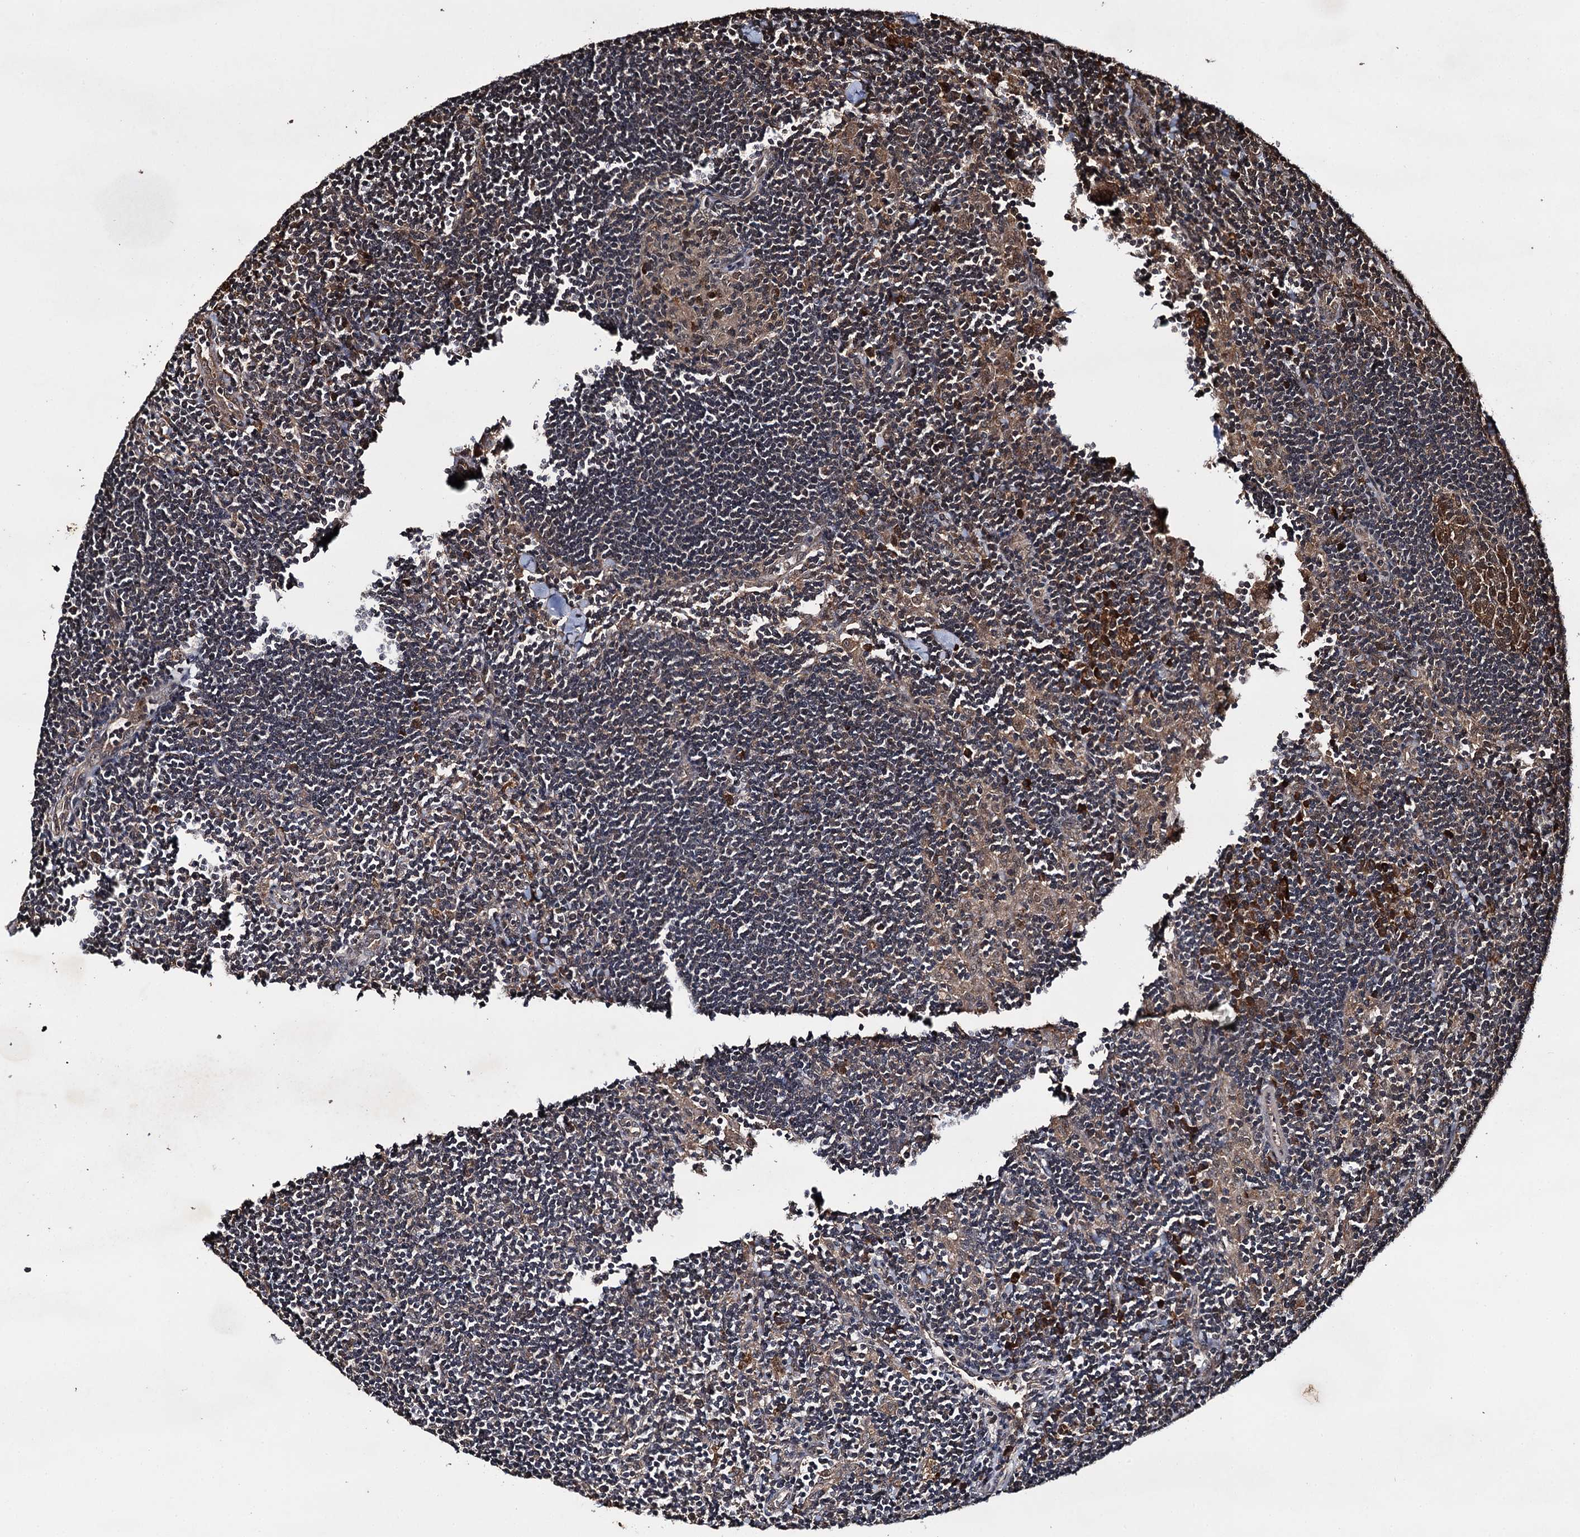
{"staining": {"intensity": "moderate", "quantity": "<25%", "location": "cytoplasmic/membranous"}, "tissue": "lymph node", "cell_type": "Germinal center cells", "image_type": "normal", "snomed": [{"axis": "morphology", "description": "Normal tissue, NOS"}, {"axis": "topography", "description": "Lymph node"}], "caption": "This image displays unremarkable lymph node stained with immunohistochemistry (IHC) to label a protein in brown. The cytoplasmic/membranous of germinal center cells show moderate positivity for the protein. Nuclei are counter-stained blue.", "gene": "SLC46A3", "patient": {"sex": "male", "age": 24}}